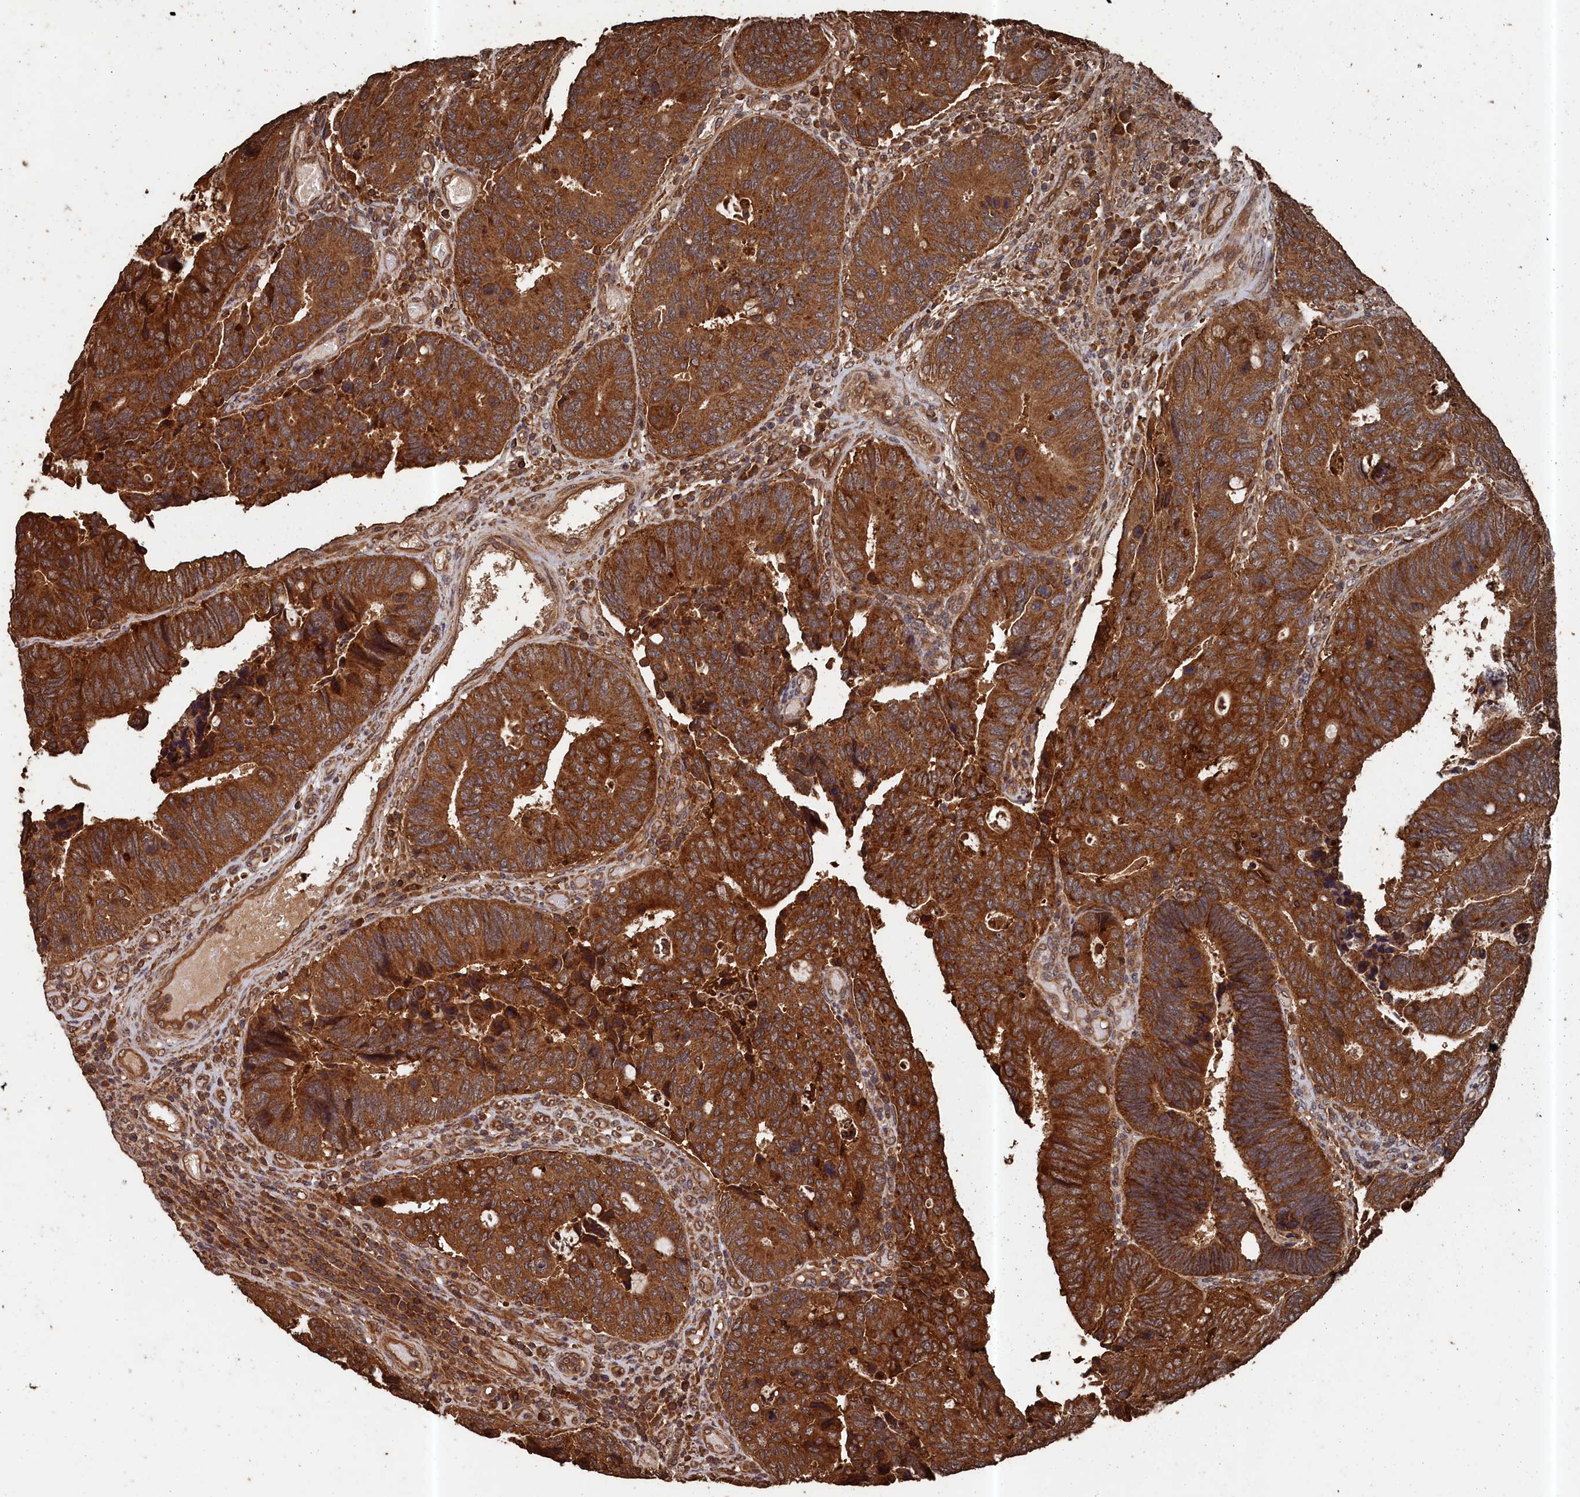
{"staining": {"intensity": "strong", "quantity": ">75%", "location": "cytoplasmic/membranous"}, "tissue": "colorectal cancer", "cell_type": "Tumor cells", "image_type": "cancer", "snomed": [{"axis": "morphology", "description": "Adenocarcinoma, NOS"}, {"axis": "topography", "description": "Colon"}], "caption": "About >75% of tumor cells in colorectal adenocarcinoma display strong cytoplasmic/membranous protein staining as visualized by brown immunohistochemical staining.", "gene": "SNX33", "patient": {"sex": "male", "age": 87}}